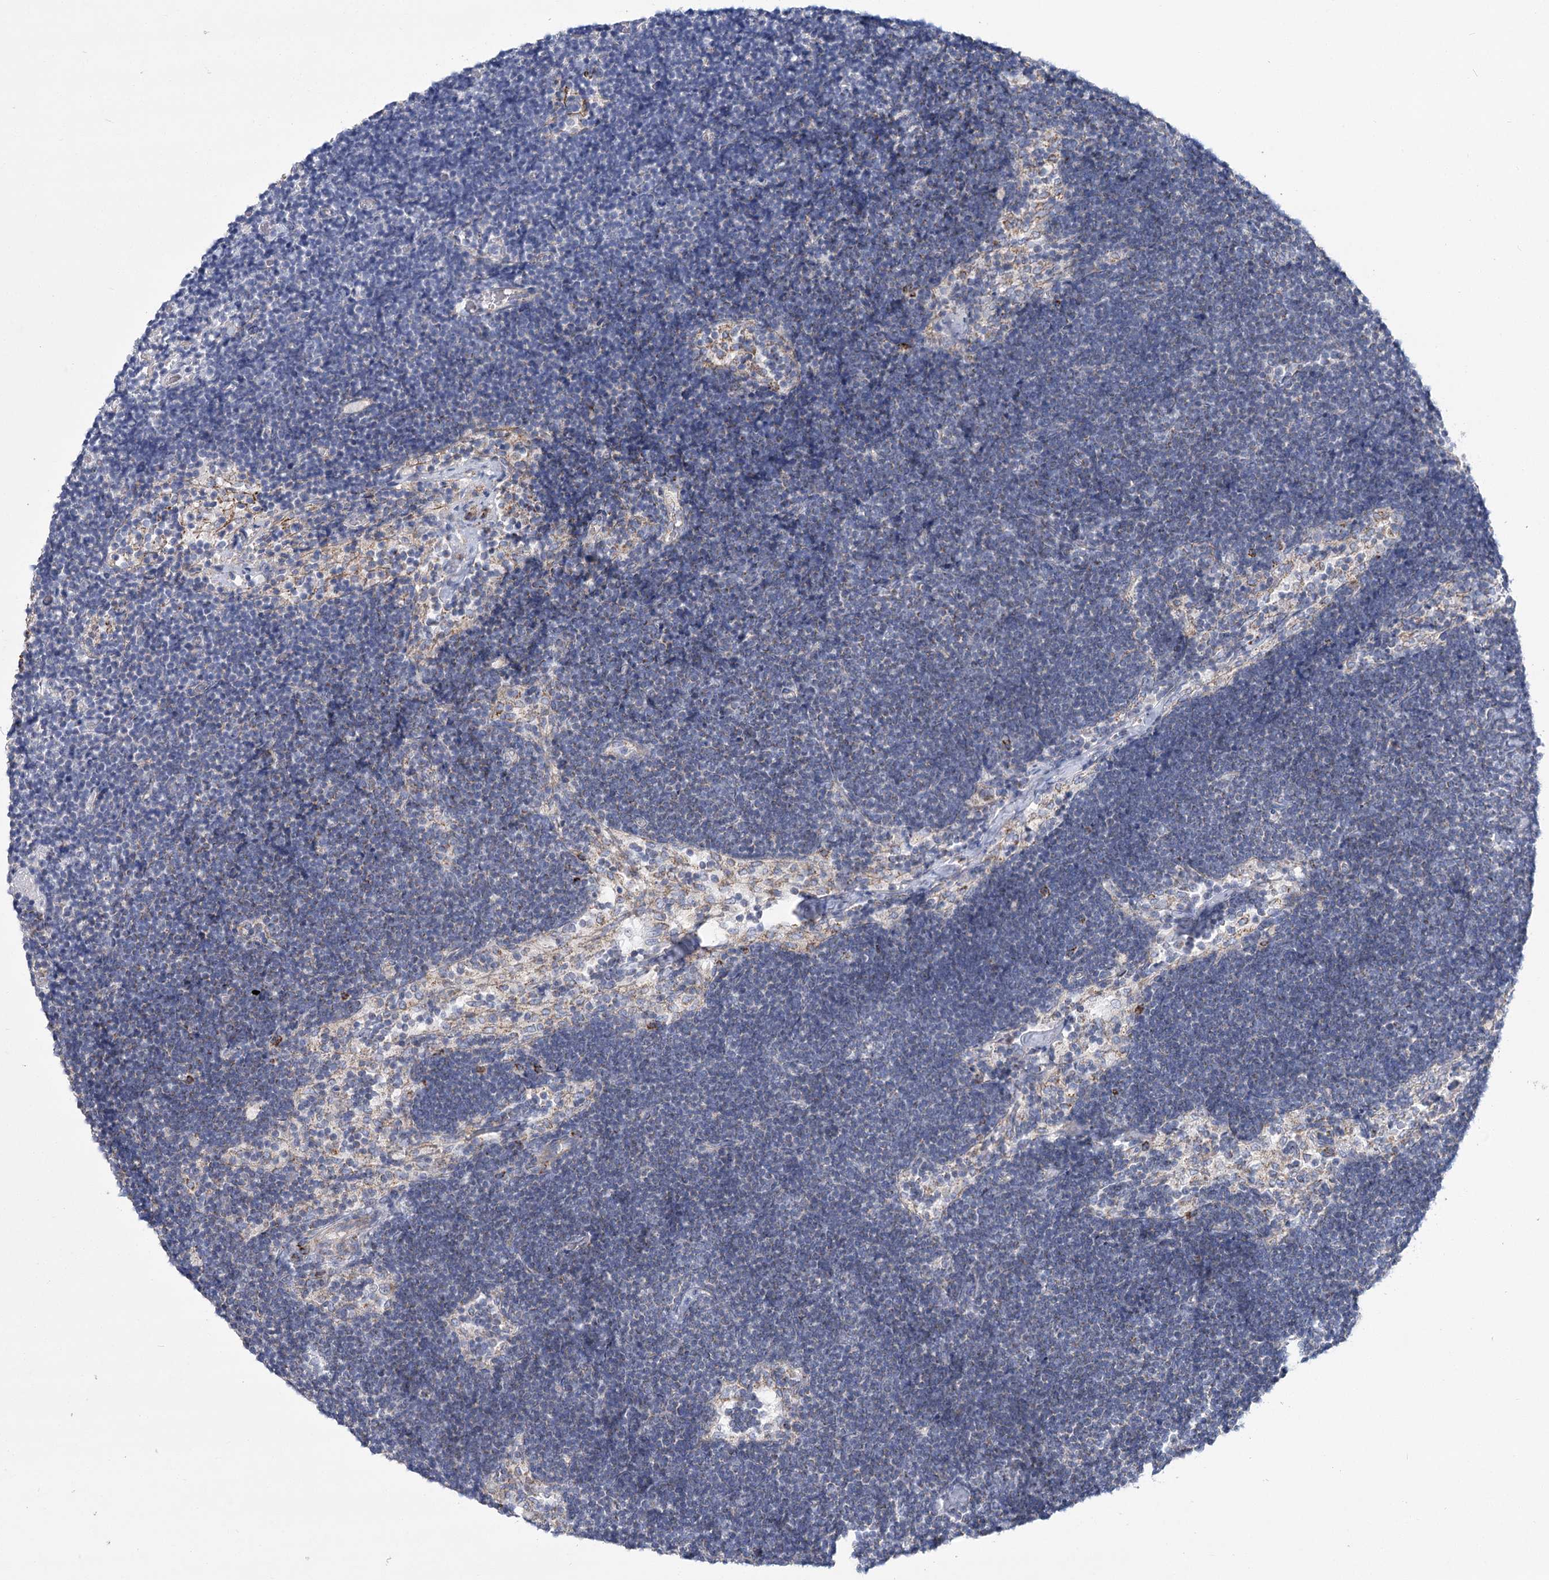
{"staining": {"intensity": "weak", "quantity": "<25%", "location": "cytoplasmic/membranous"}, "tissue": "lymph node", "cell_type": "Germinal center cells", "image_type": "normal", "snomed": [{"axis": "morphology", "description": "Normal tissue, NOS"}, {"axis": "topography", "description": "Lymph node"}], "caption": "Immunohistochemistry photomicrograph of unremarkable lymph node stained for a protein (brown), which reveals no staining in germinal center cells.", "gene": "SNX7", "patient": {"sex": "male", "age": 63}}